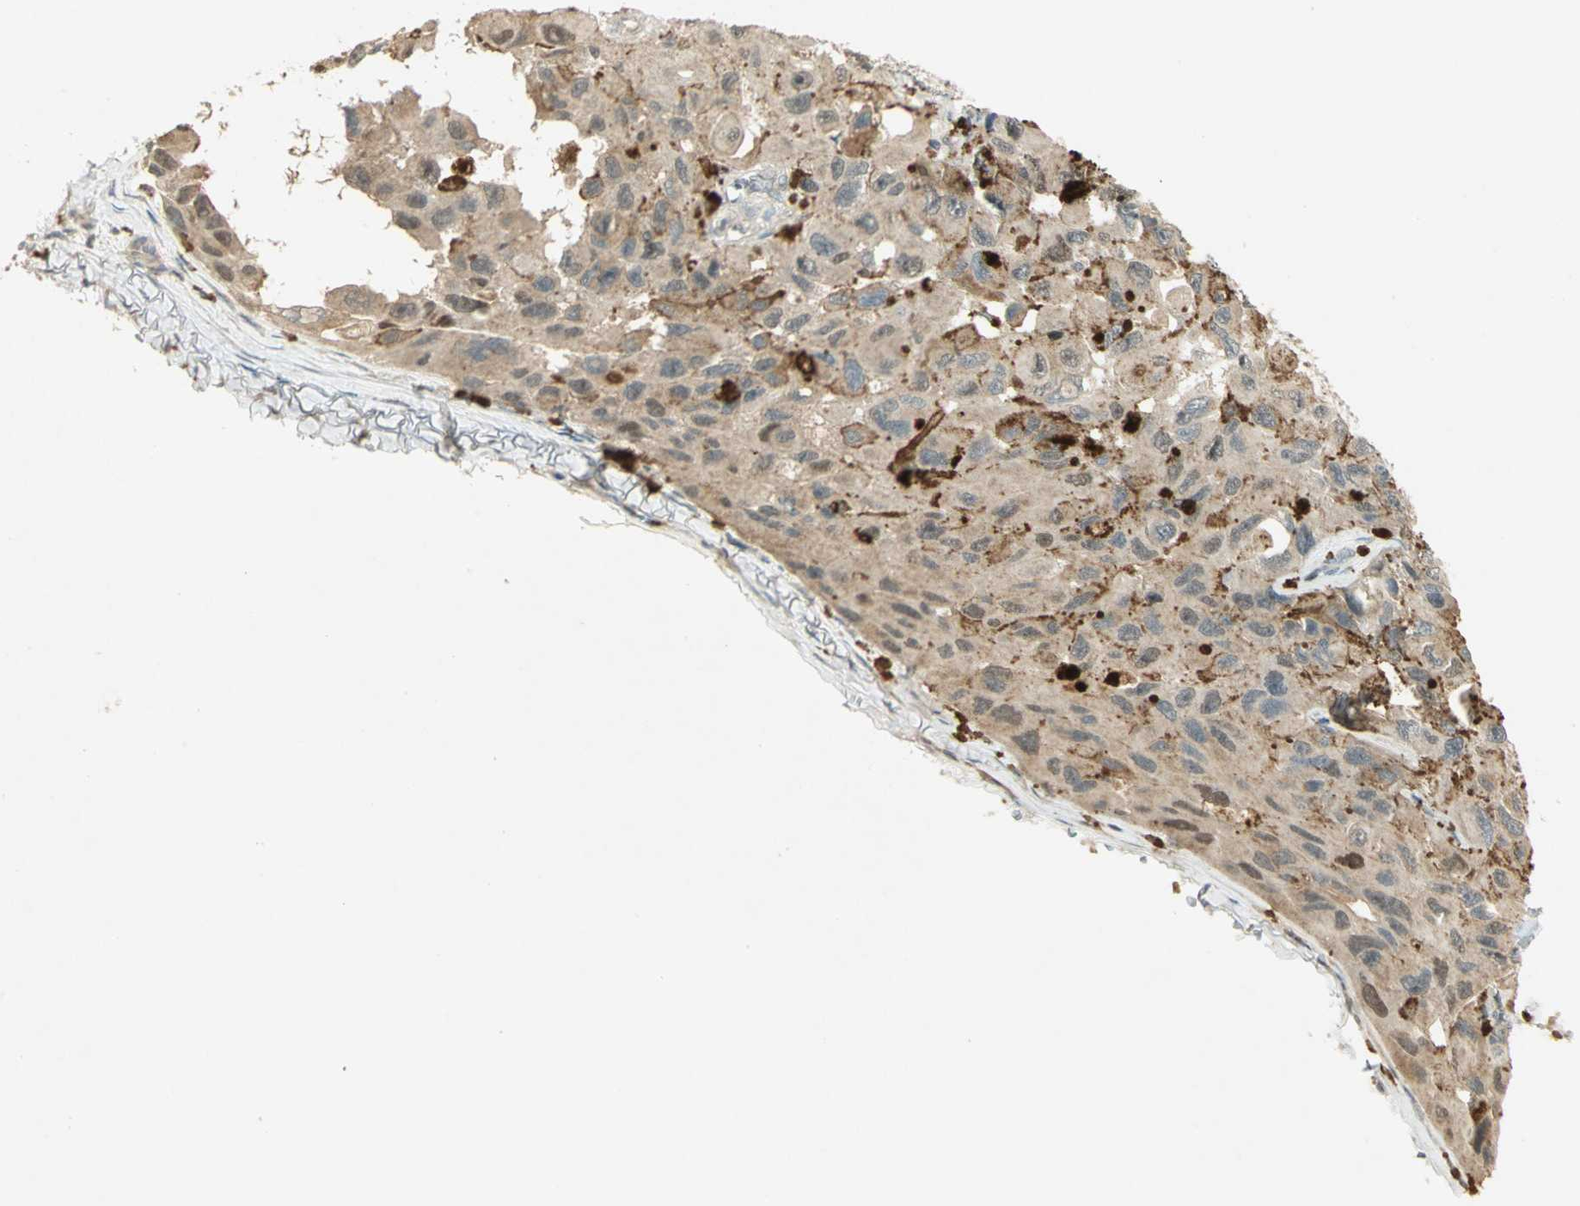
{"staining": {"intensity": "negative", "quantity": "none", "location": "none"}, "tissue": "melanoma", "cell_type": "Tumor cells", "image_type": "cancer", "snomed": [{"axis": "morphology", "description": "Malignant melanoma, NOS"}, {"axis": "topography", "description": "Skin"}], "caption": "Malignant melanoma stained for a protein using immunohistochemistry reveals no staining tumor cells.", "gene": "BIRC2", "patient": {"sex": "female", "age": 73}}